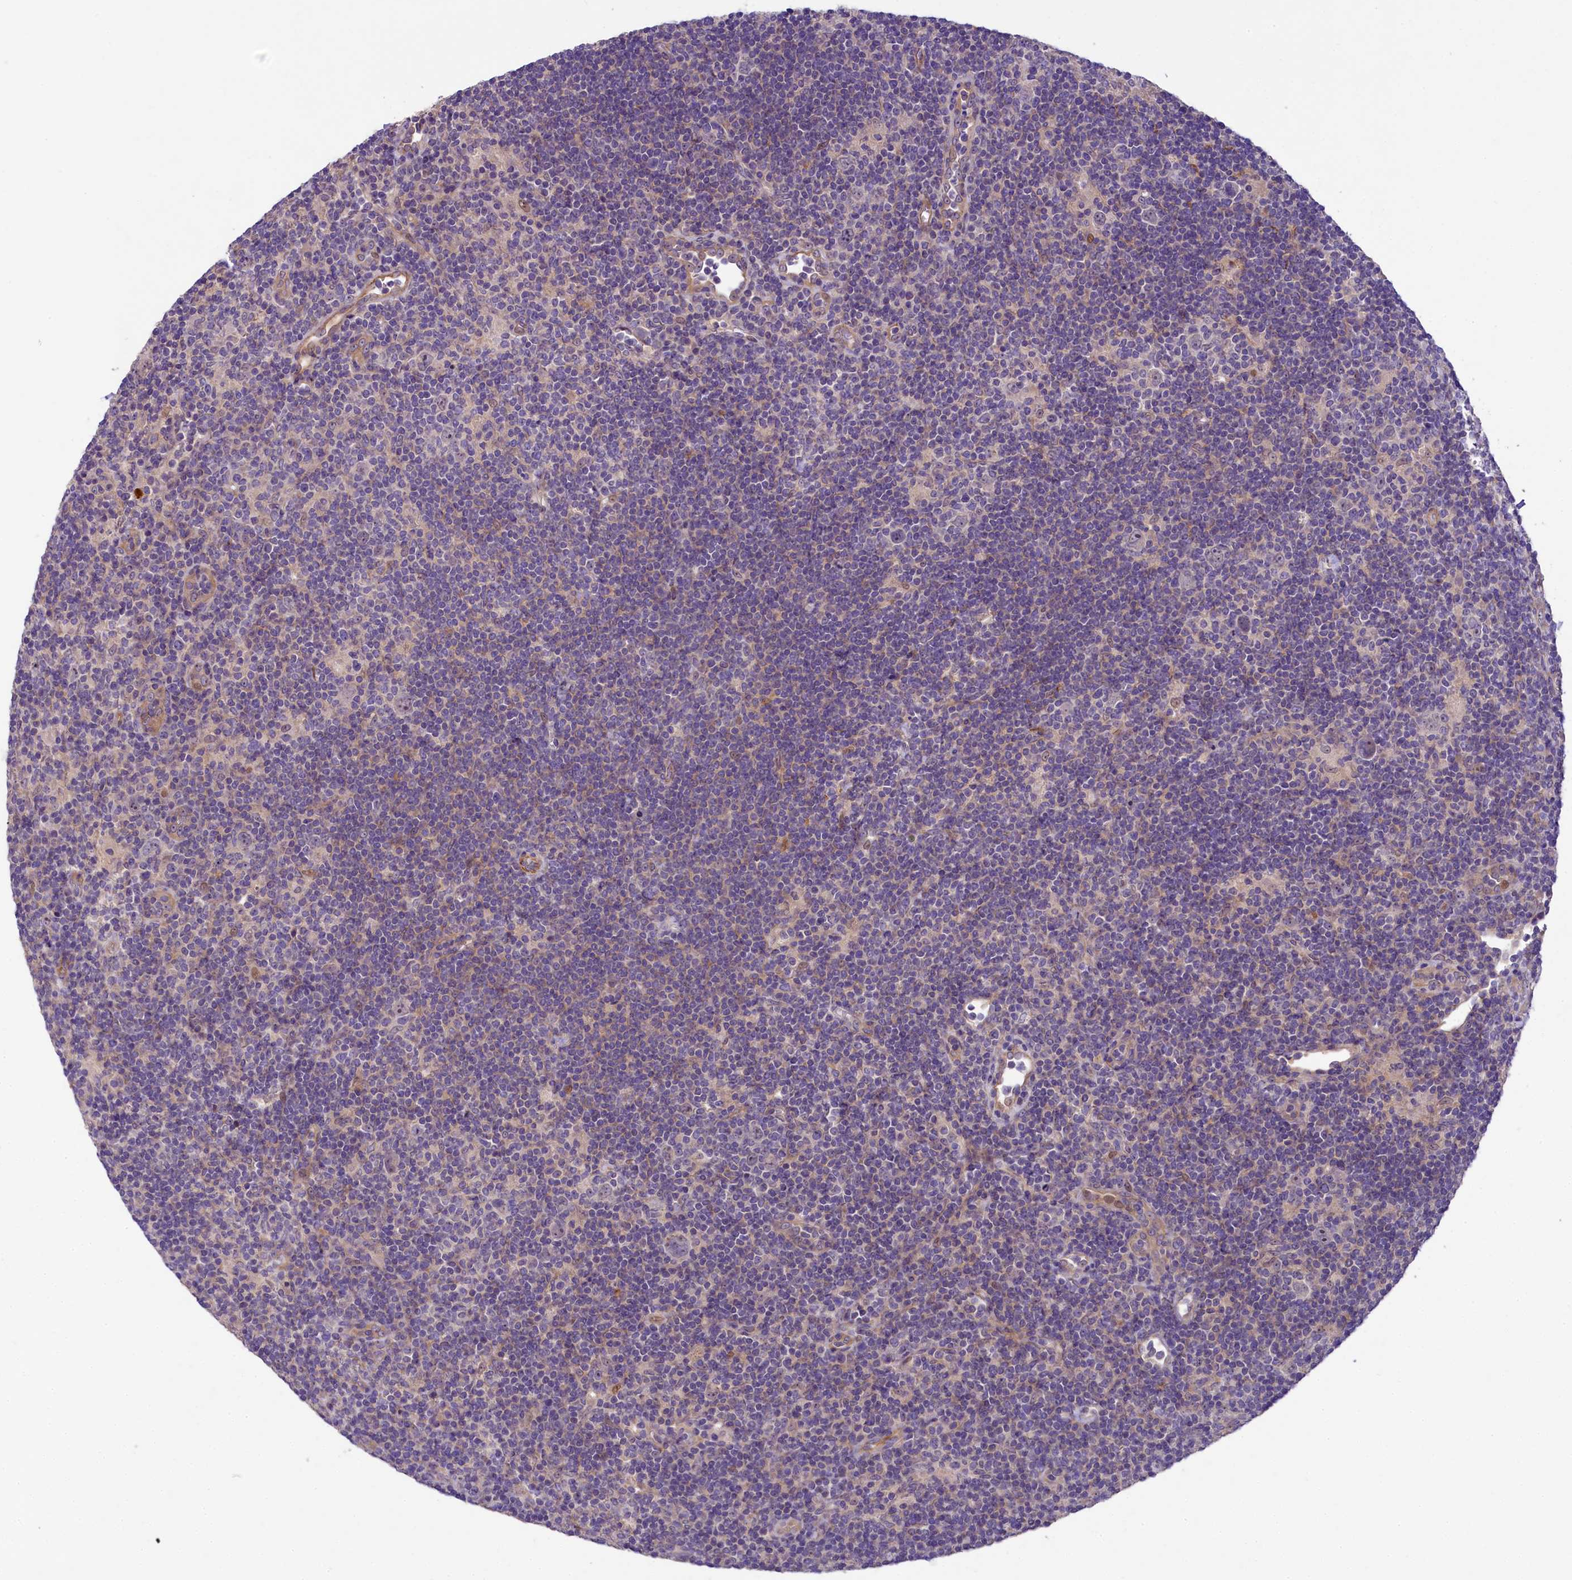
{"staining": {"intensity": "negative", "quantity": "none", "location": "none"}, "tissue": "lymphoma", "cell_type": "Tumor cells", "image_type": "cancer", "snomed": [{"axis": "morphology", "description": "Hodgkin's disease, NOS"}, {"axis": "topography", "description": "Lymph node"}], "caption": "Tumor cells are negative for protein expression in human lymphoma.", "gene": "UBXN6", "patient": {"sex": "female", "age": 57}}